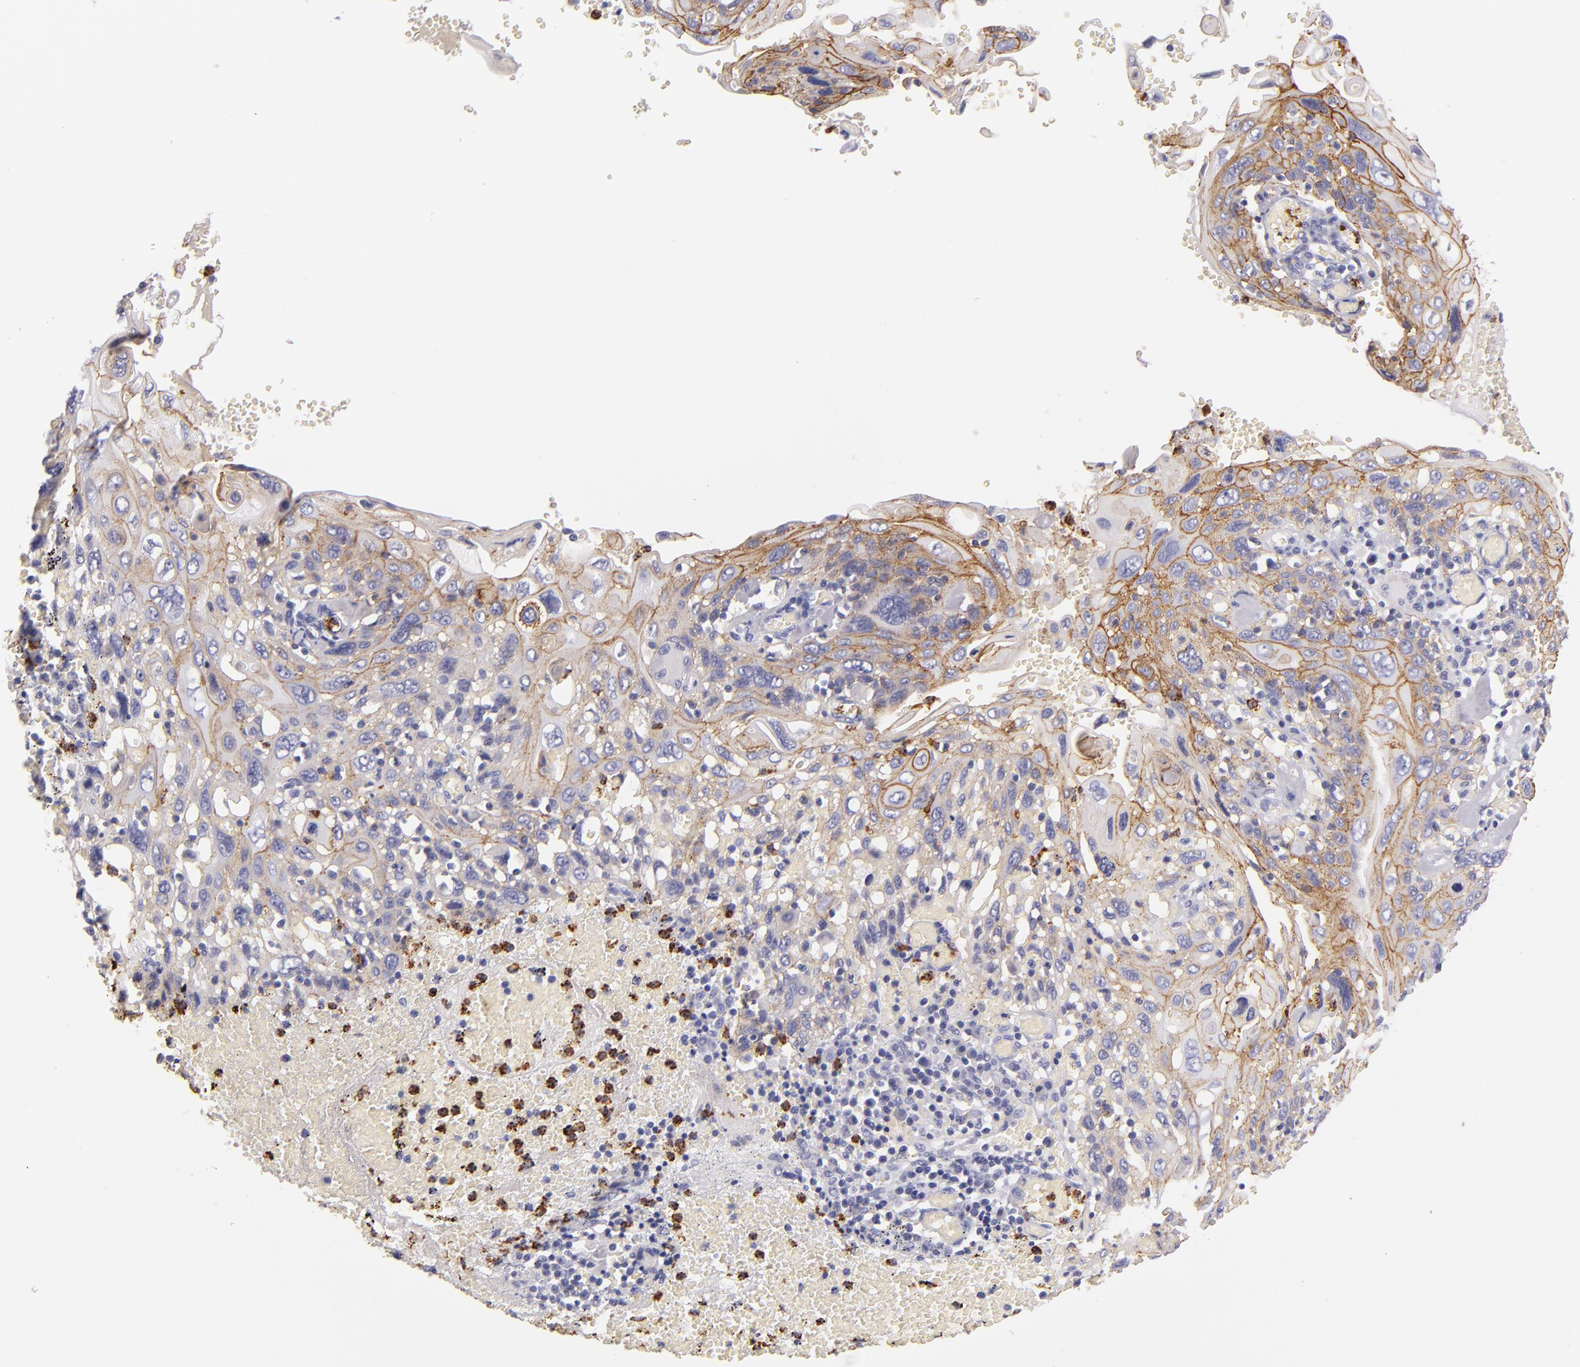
{"staining": {"intensity": "strong", "quantity": ">75%", "location": "cytoplasmic/membranous"}, "tissue": "cervical cancer", "cell_type": "Tumor cells", "image_type": "cancer", "snomed": [{"axis": "morphology", "description": "Squamous cell carcinoma, NOS"}, {"axis": "topography", "description": "Cervix"}], "caption": "About >75% of tumor cells in human cervical cancer demonstrate strong cytoplasmic/membranous protein expression as visualized by brown immunohistochemical staining.", "gene": "CDH3", "patient": {"sex": "female", "age": 54}}